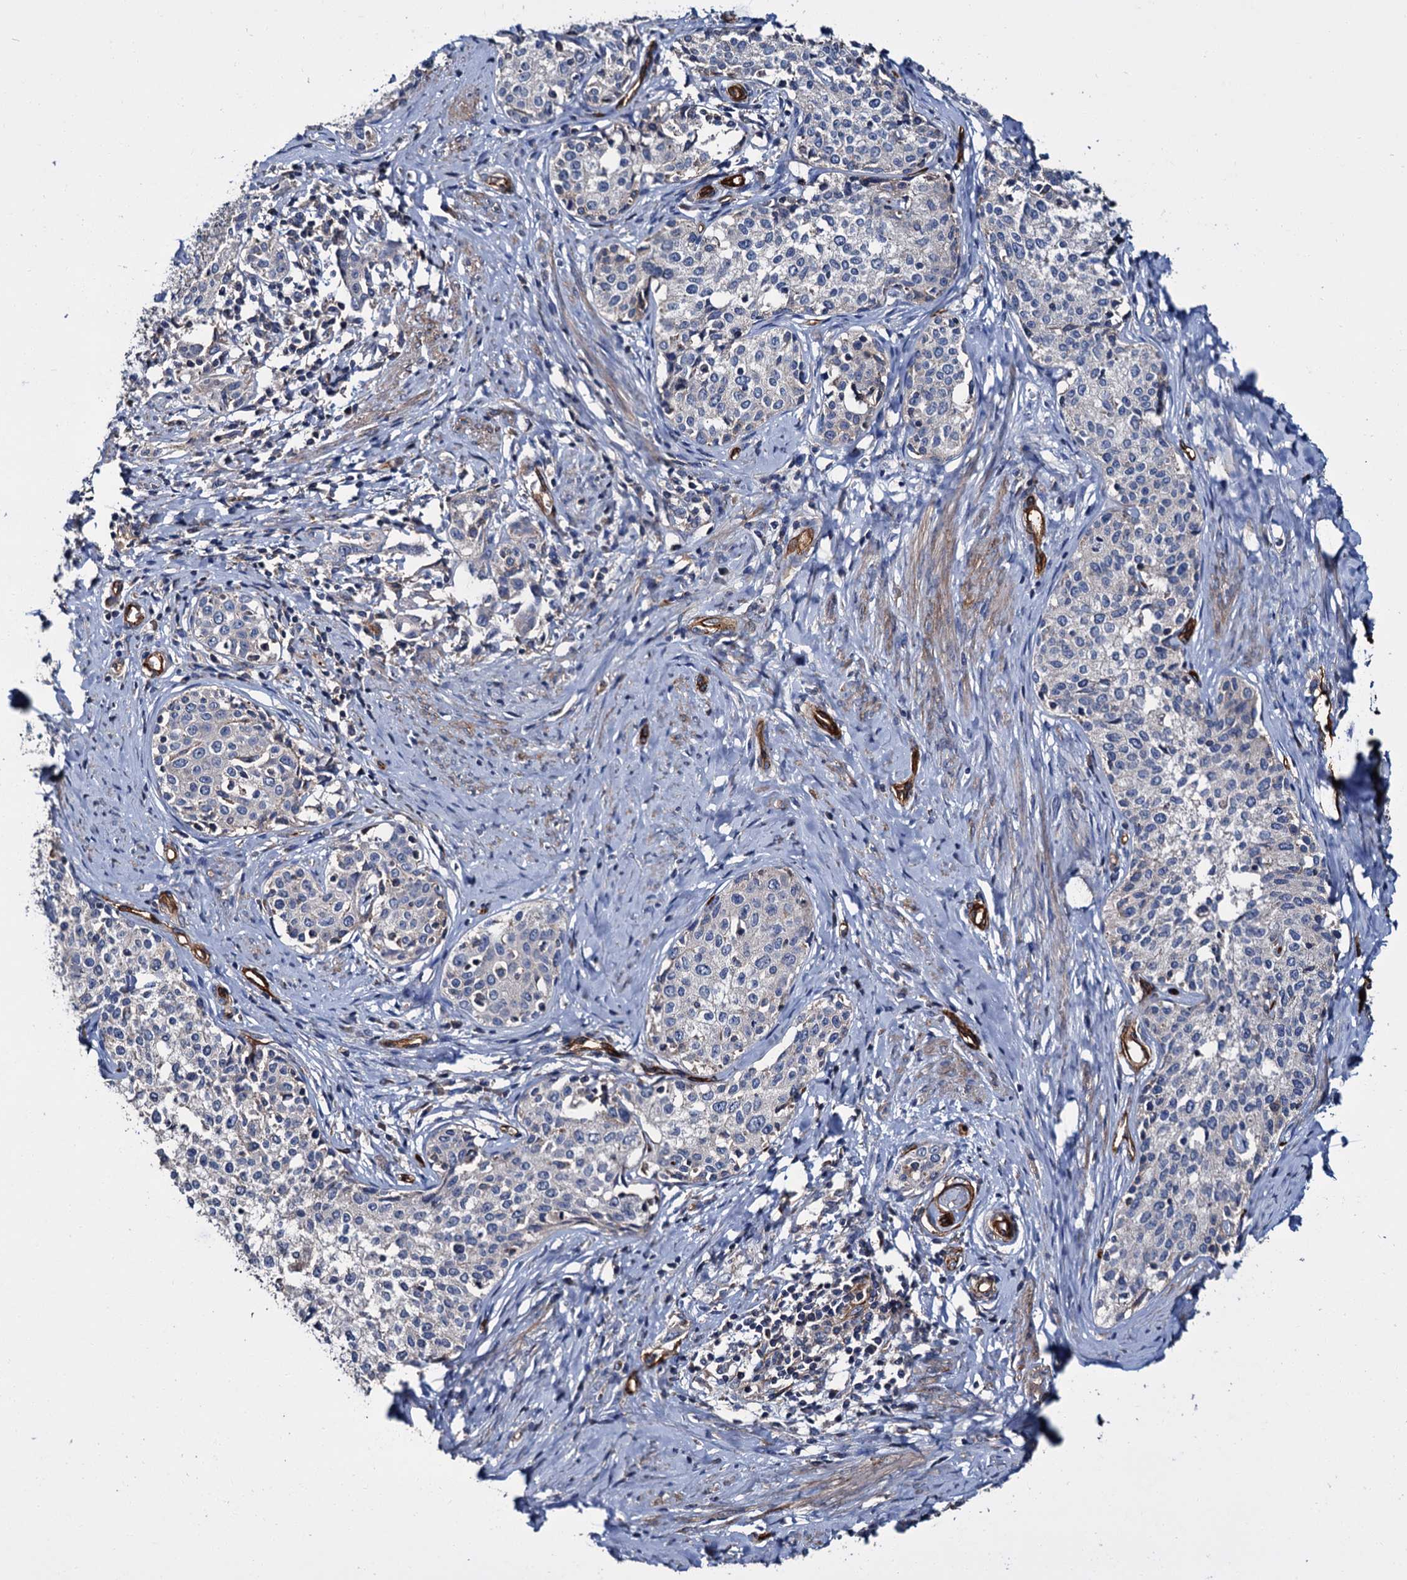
{"staining": {"intensity": "negative", "quantity": "none", "location": "none"}, "tissue": "cervical cancer", "cell_type": "Tumor cells", "image_type": "cancer", "snomed": [{"axis": "morphology", "description": "Squamous cell carcinoma, NOS"}, {"axis": "morphology", "description": "Adenocarcinoma, NOS"}, {"axis": "topography", "description": "Cervix"}], "caption": "Tumor cells show no significant positivity in cervical cancer.", "gene": "CACNA1C", "patient": {"sex": "female", "age": 52}}